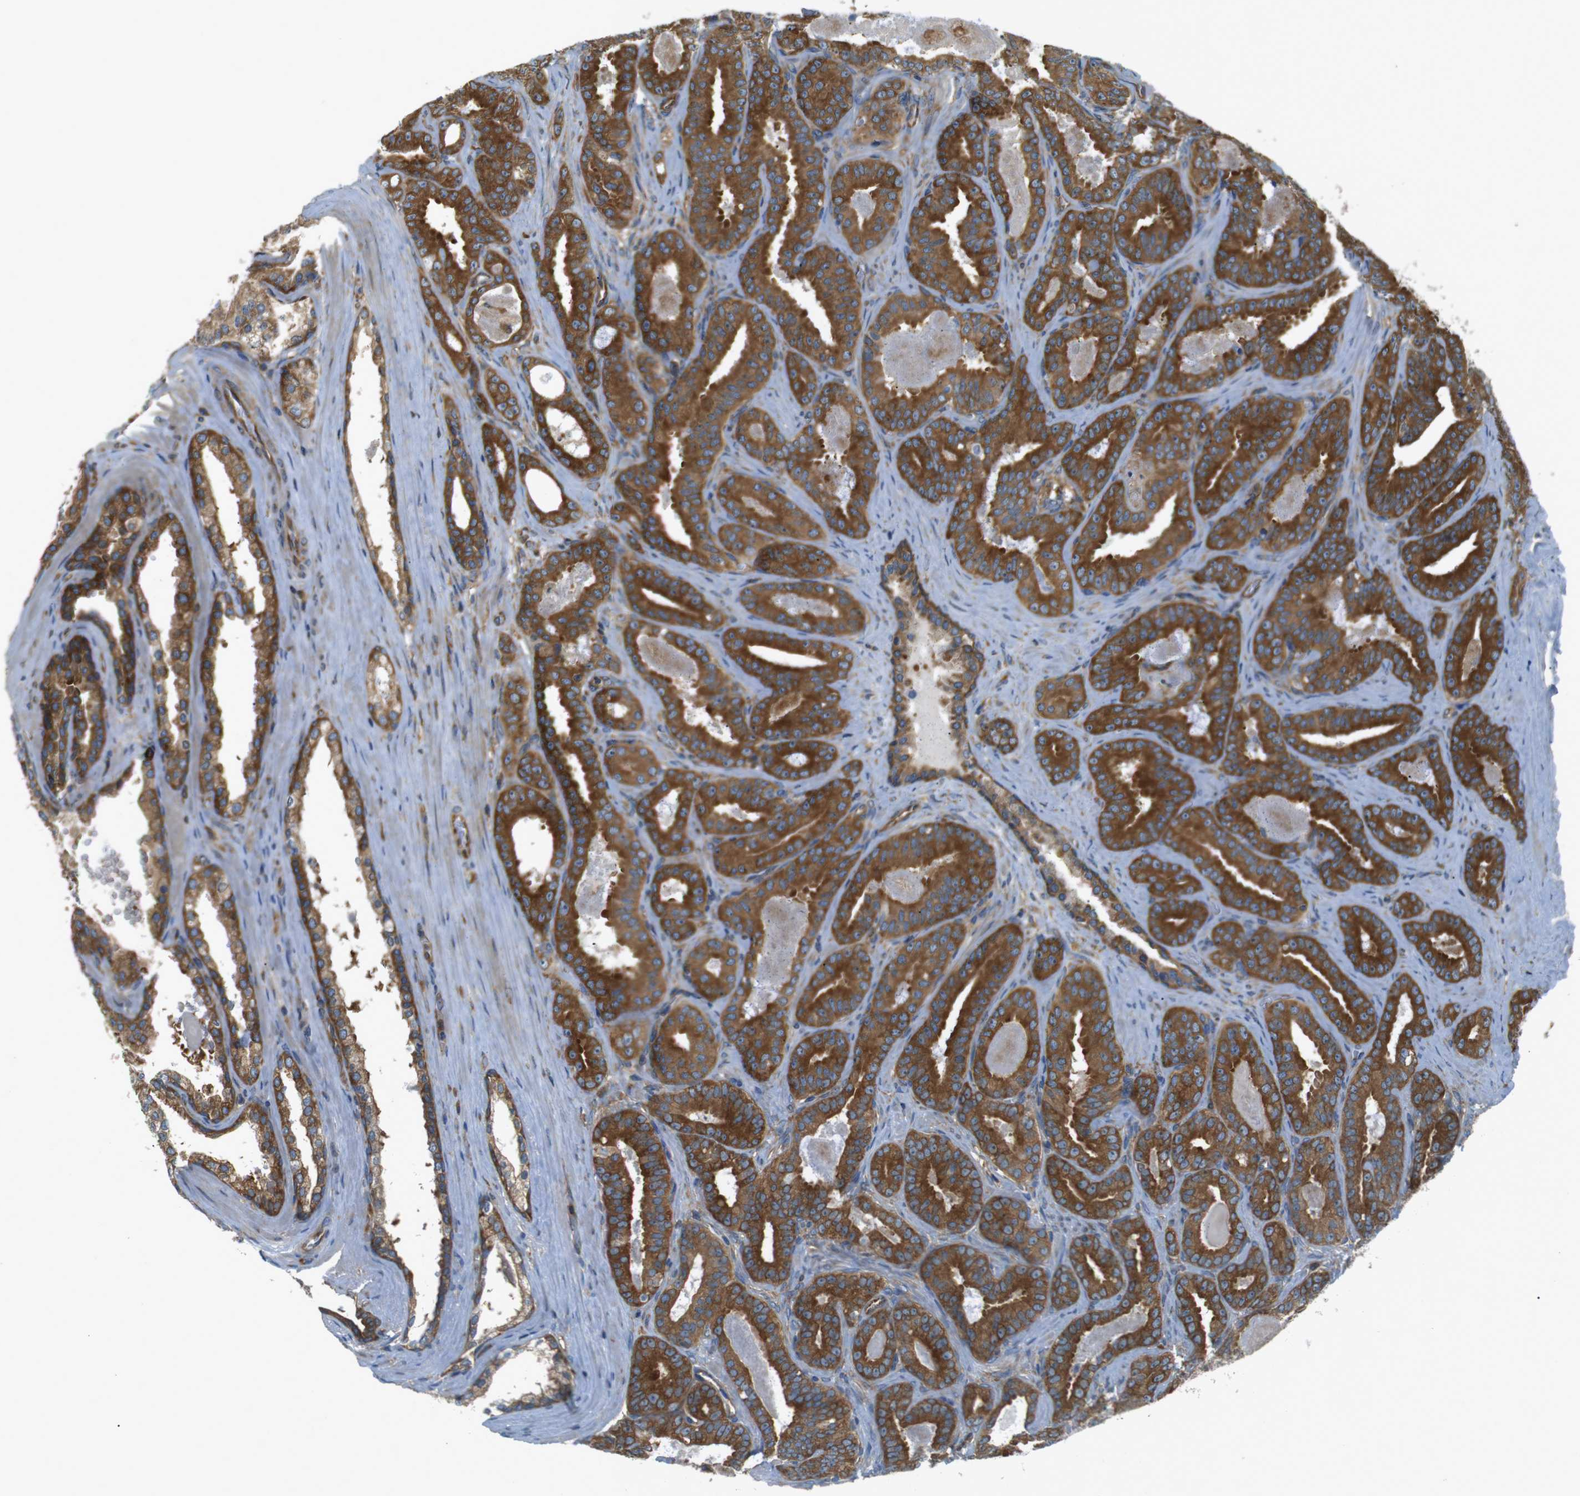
{"staining": {"intensity": "strong", "quantity": ">75%", "location": "cytoplasmic/membranous"}, "tissue": "prostate cancer", "cell_type": "Tumor cells", "image_type": "cancer", "snomed": [{"axis": "morphology", "description": "Adenocarcinoma, High grade"}, {"axis": "topography", "description": "Prostate"}], "caption": "The immunohistochemical stain labels strong cytoplasmic/membranous staining in tumor cells of prostate cancer tissue.", "gene": "TSC1", "patient": {"sex": "male", "age": 60}}